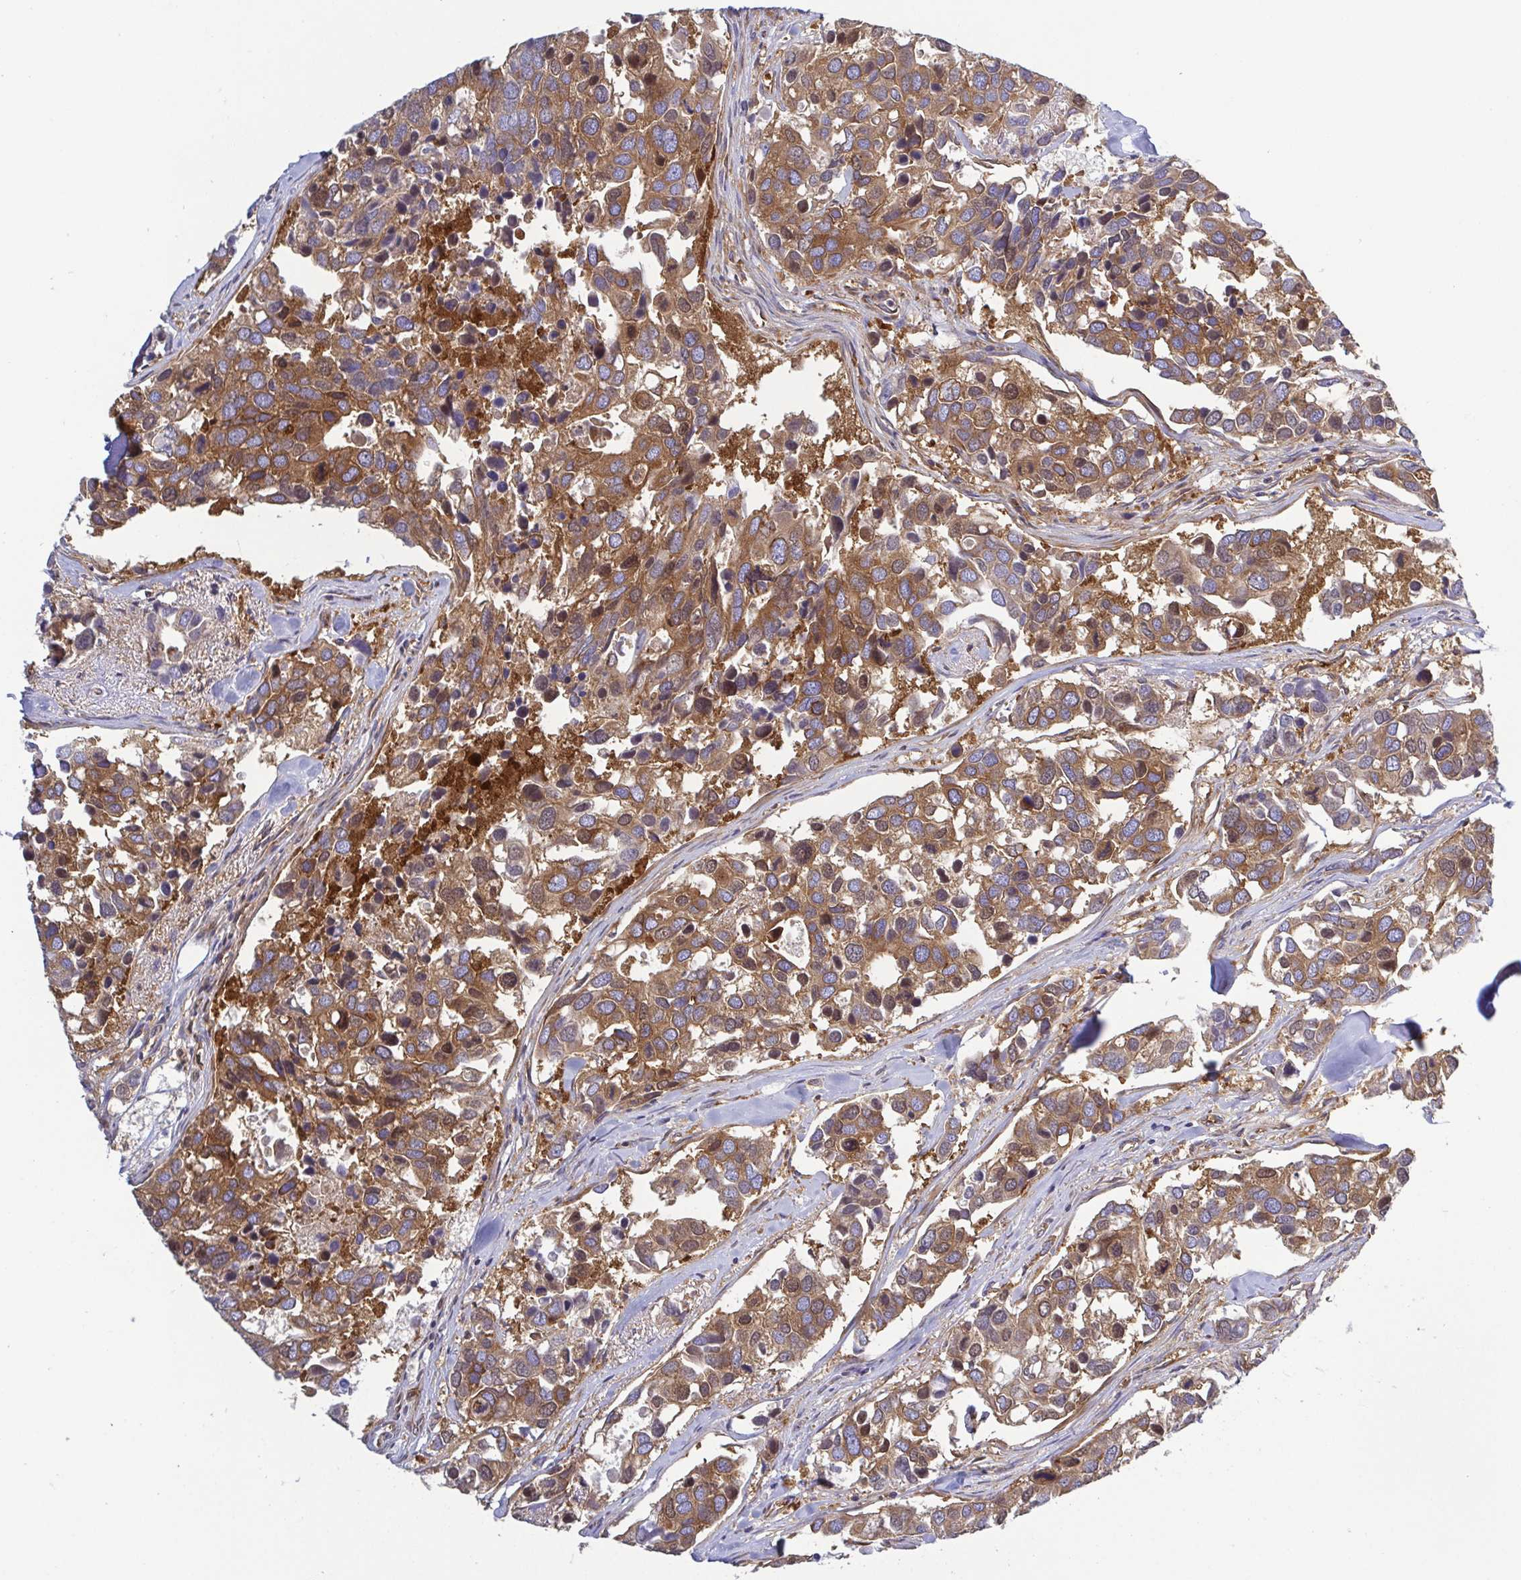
{"staining": {"intensity": "moderate", "quantity": ">75%", "location": "cytoplasmic/membranous"}, "tissue": "breast cancer", "cell_type": "Tumor cells", "image_type": "cancer", "snomed": [{"axis": "morphology", "description": "Duct carcinoma"}, {"axis": "topography", "description": "Breast"}], "caption": "Immunohistochemical staining of human infiltrating ductal carcinoma (breast) exhibits moderate cytoplasmic/membranous protein expression in approximately >75% of tumor cells.", "gene": "KIF5B", "patient": {"sex": "female", "age": 83}}